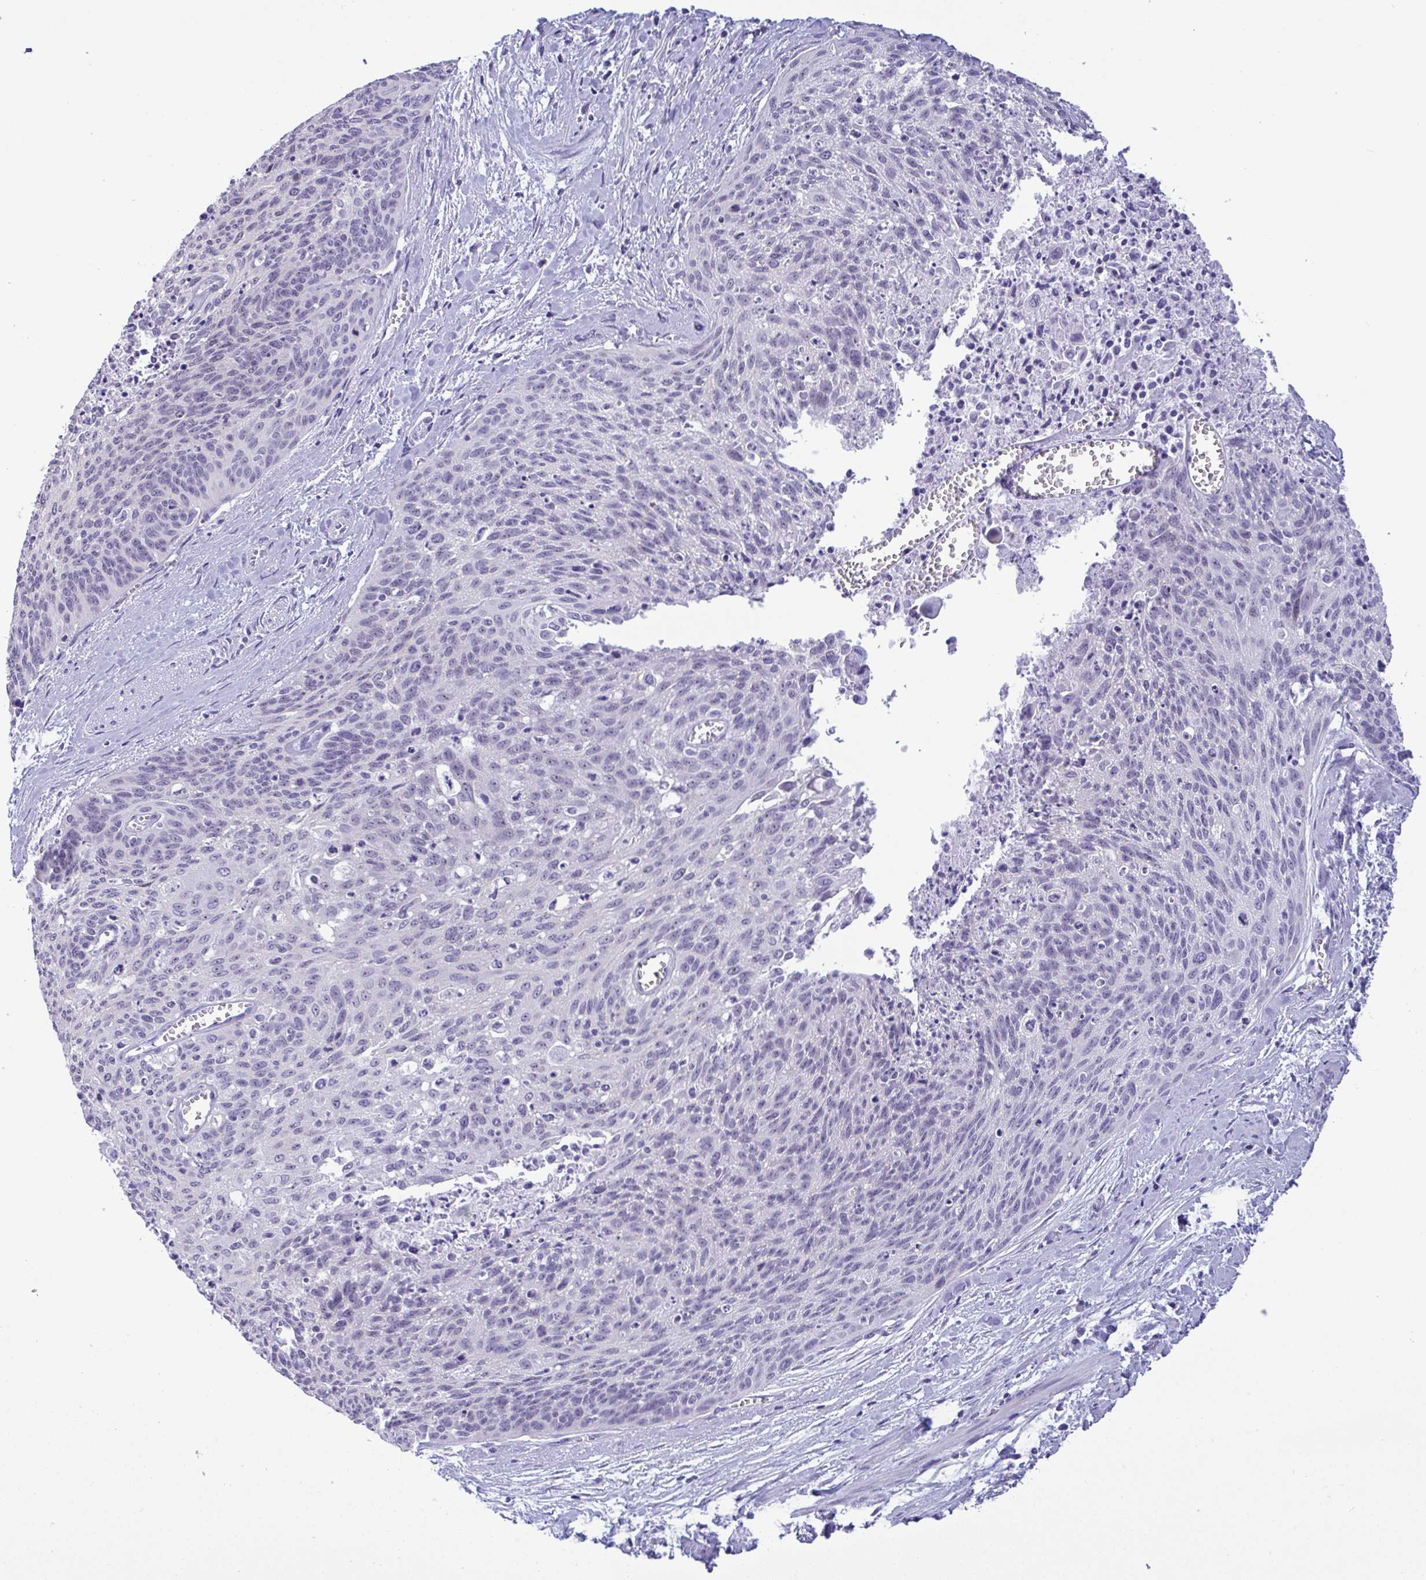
{"staining": {"intensity": "negative", "quantity": "none", "location": "none"}, "tissue": "cervical cancer", "cell_type": "Tumor cells", "image_type": "cancer", "snomed": [{"axis": "morphology", "description": "Squamous cell carcinoma, NOS"}, {"axis": "topography", "description": "Cervix"}], "caption": "There is no significant staining in tumor cells of cervical cancer.", "gene": "YBX2", "patient": {"sex": "female", "age": 55}}